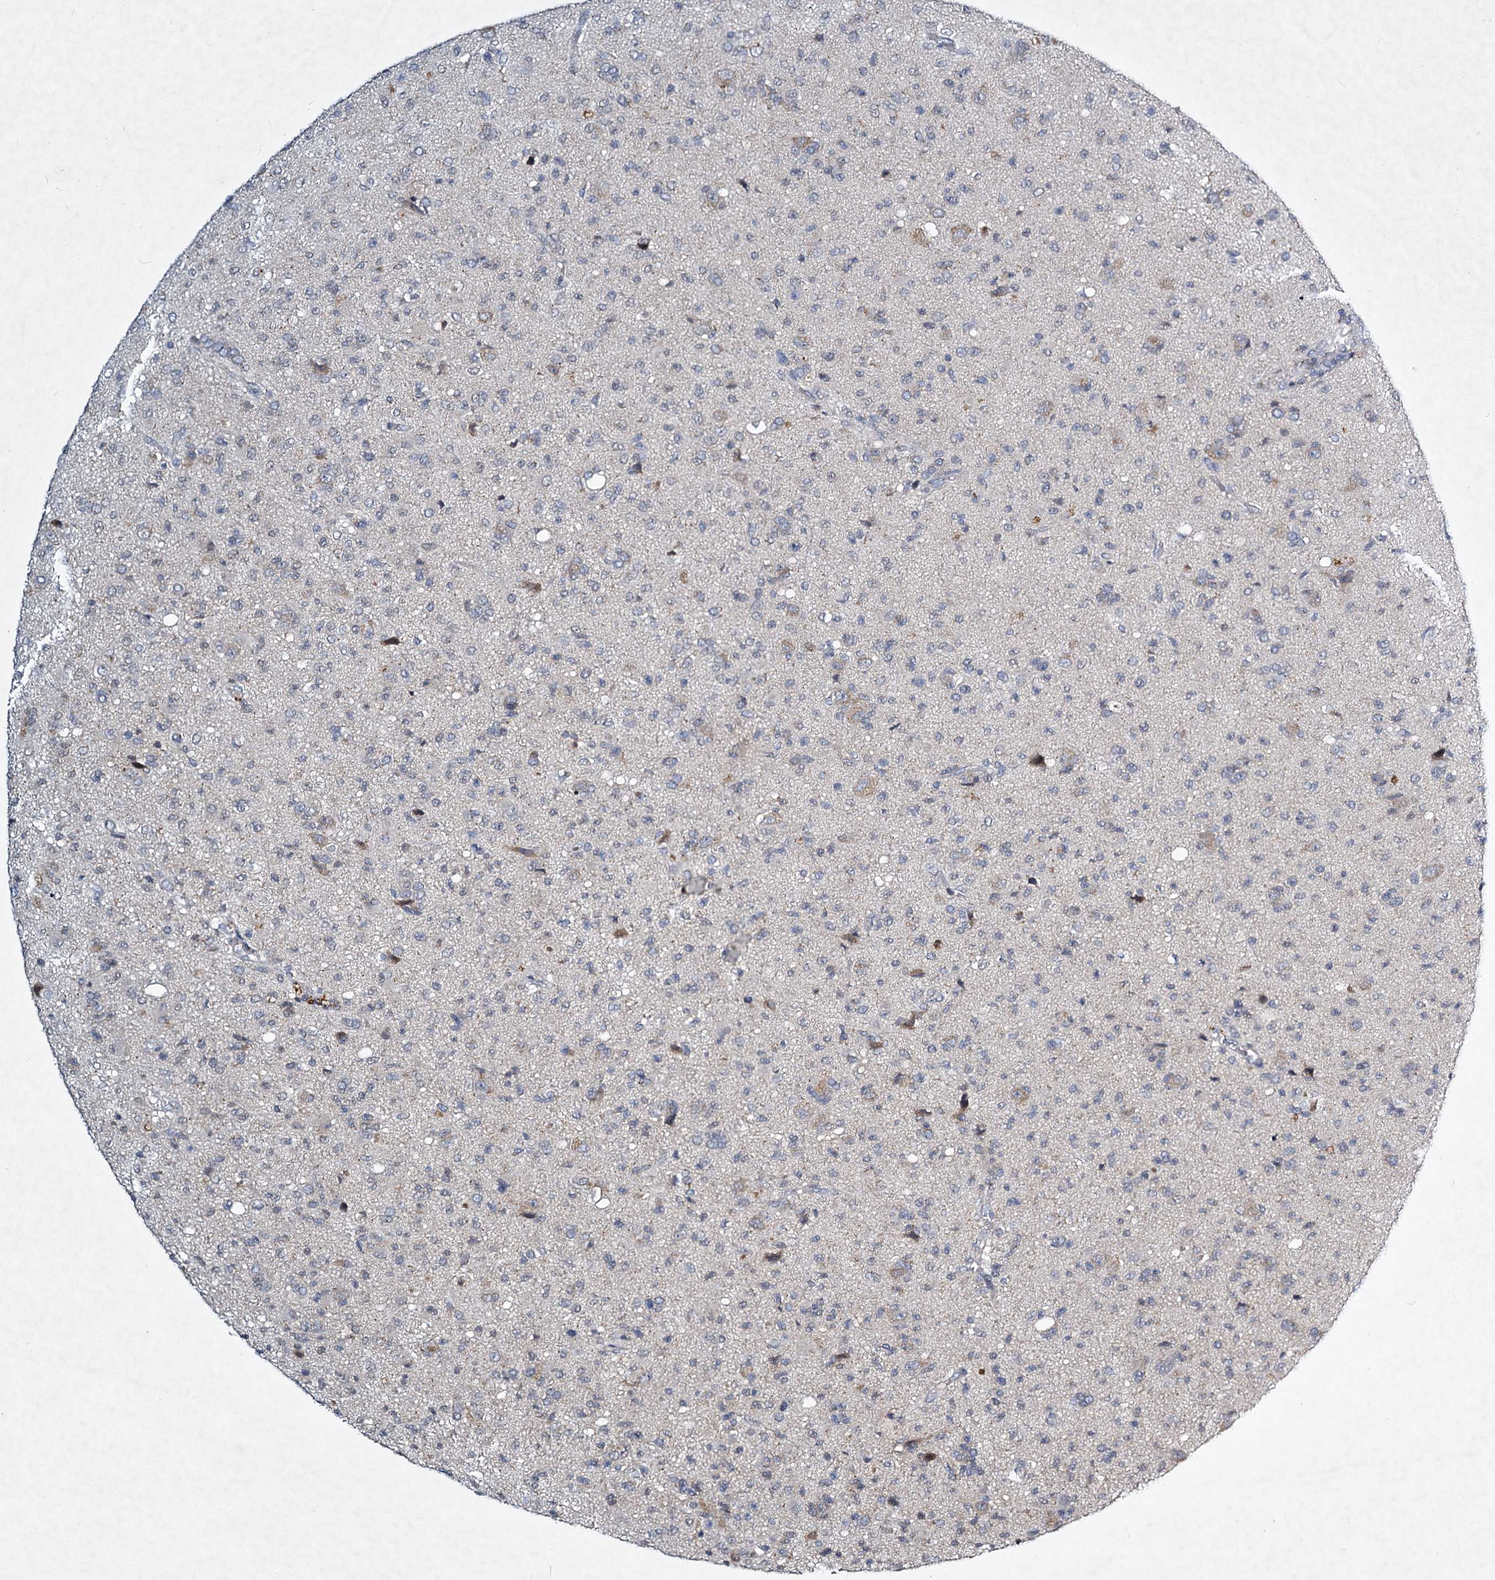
{"staining": {"intensity": "negative", "quantity": "none", "location": "none"}, "tissue": "glioma", "cell_type": "Tumor cells", "image_type": "cancer", "snomed": [{"axis": "morphology", "description": "Glioma, malignant, High grade"}, {"axis": "topography", "description": "Brain"}], "caption": "This is an immunohistochemistry (IHC) image of human high-grade glioma (malignant). There is no staining in tumor cells.", "gene": "STAP1", "patient": {"sex": "female", "age": 57}}